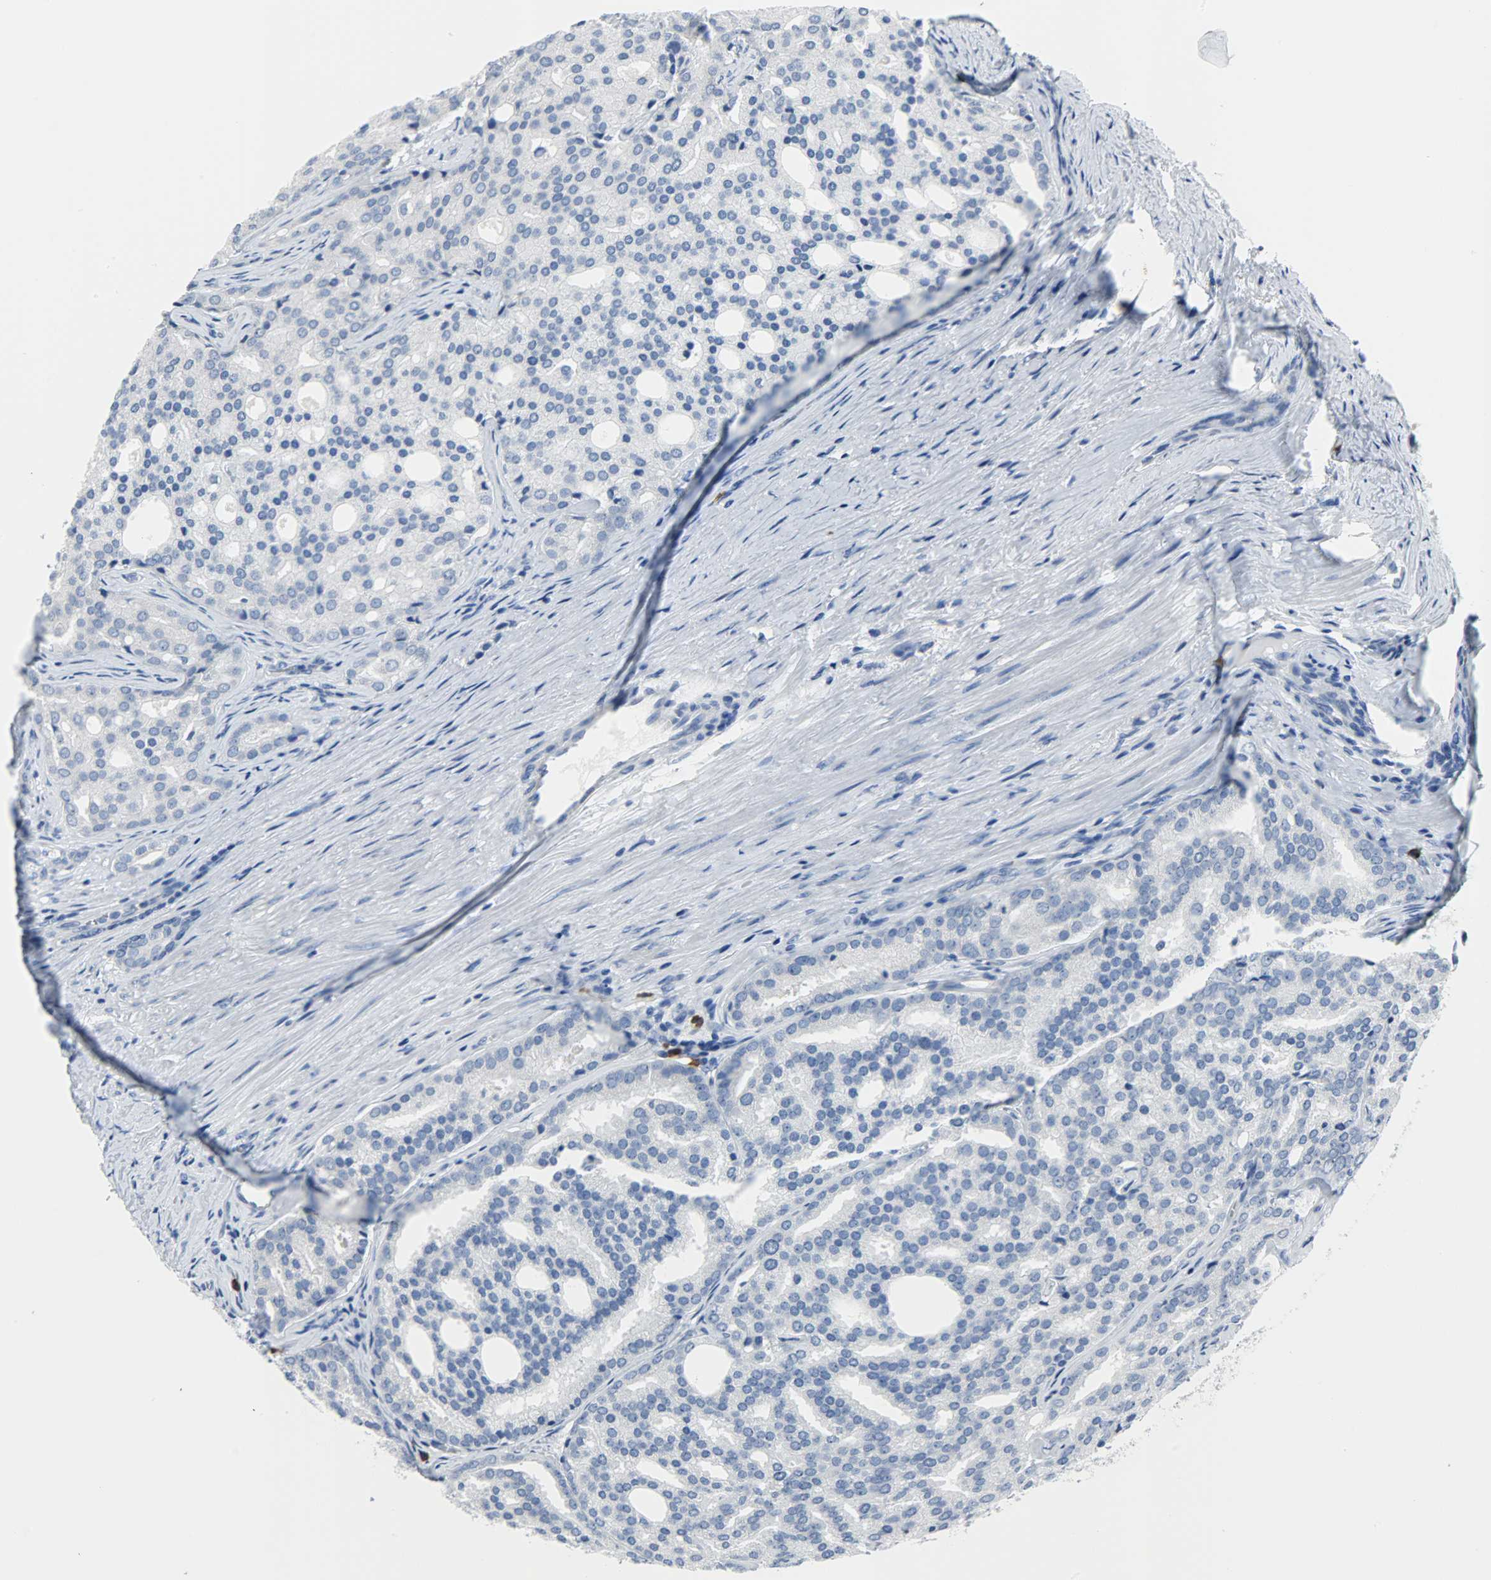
{"staining": {"intensity": "negative", "quantity": "none", "location": "none"}, "tissue": "prostate cancer", "cell_type": "Tumor cells", "image_type": "cancer", "snomed": [{"axis": "morphology", "description": "Adenocarcinoma, High grade"}, {"axis": "topography", "description": "Prostate"}], "caption": "Immunohistochemical staining of prostate cancer (adenocarcinoma (high-grade)) reveals no significant expression in tumor cells. Nuclei are stained in blue.", "gene": "CEBPE", "patient": {"sex": "male", "age": 64}}